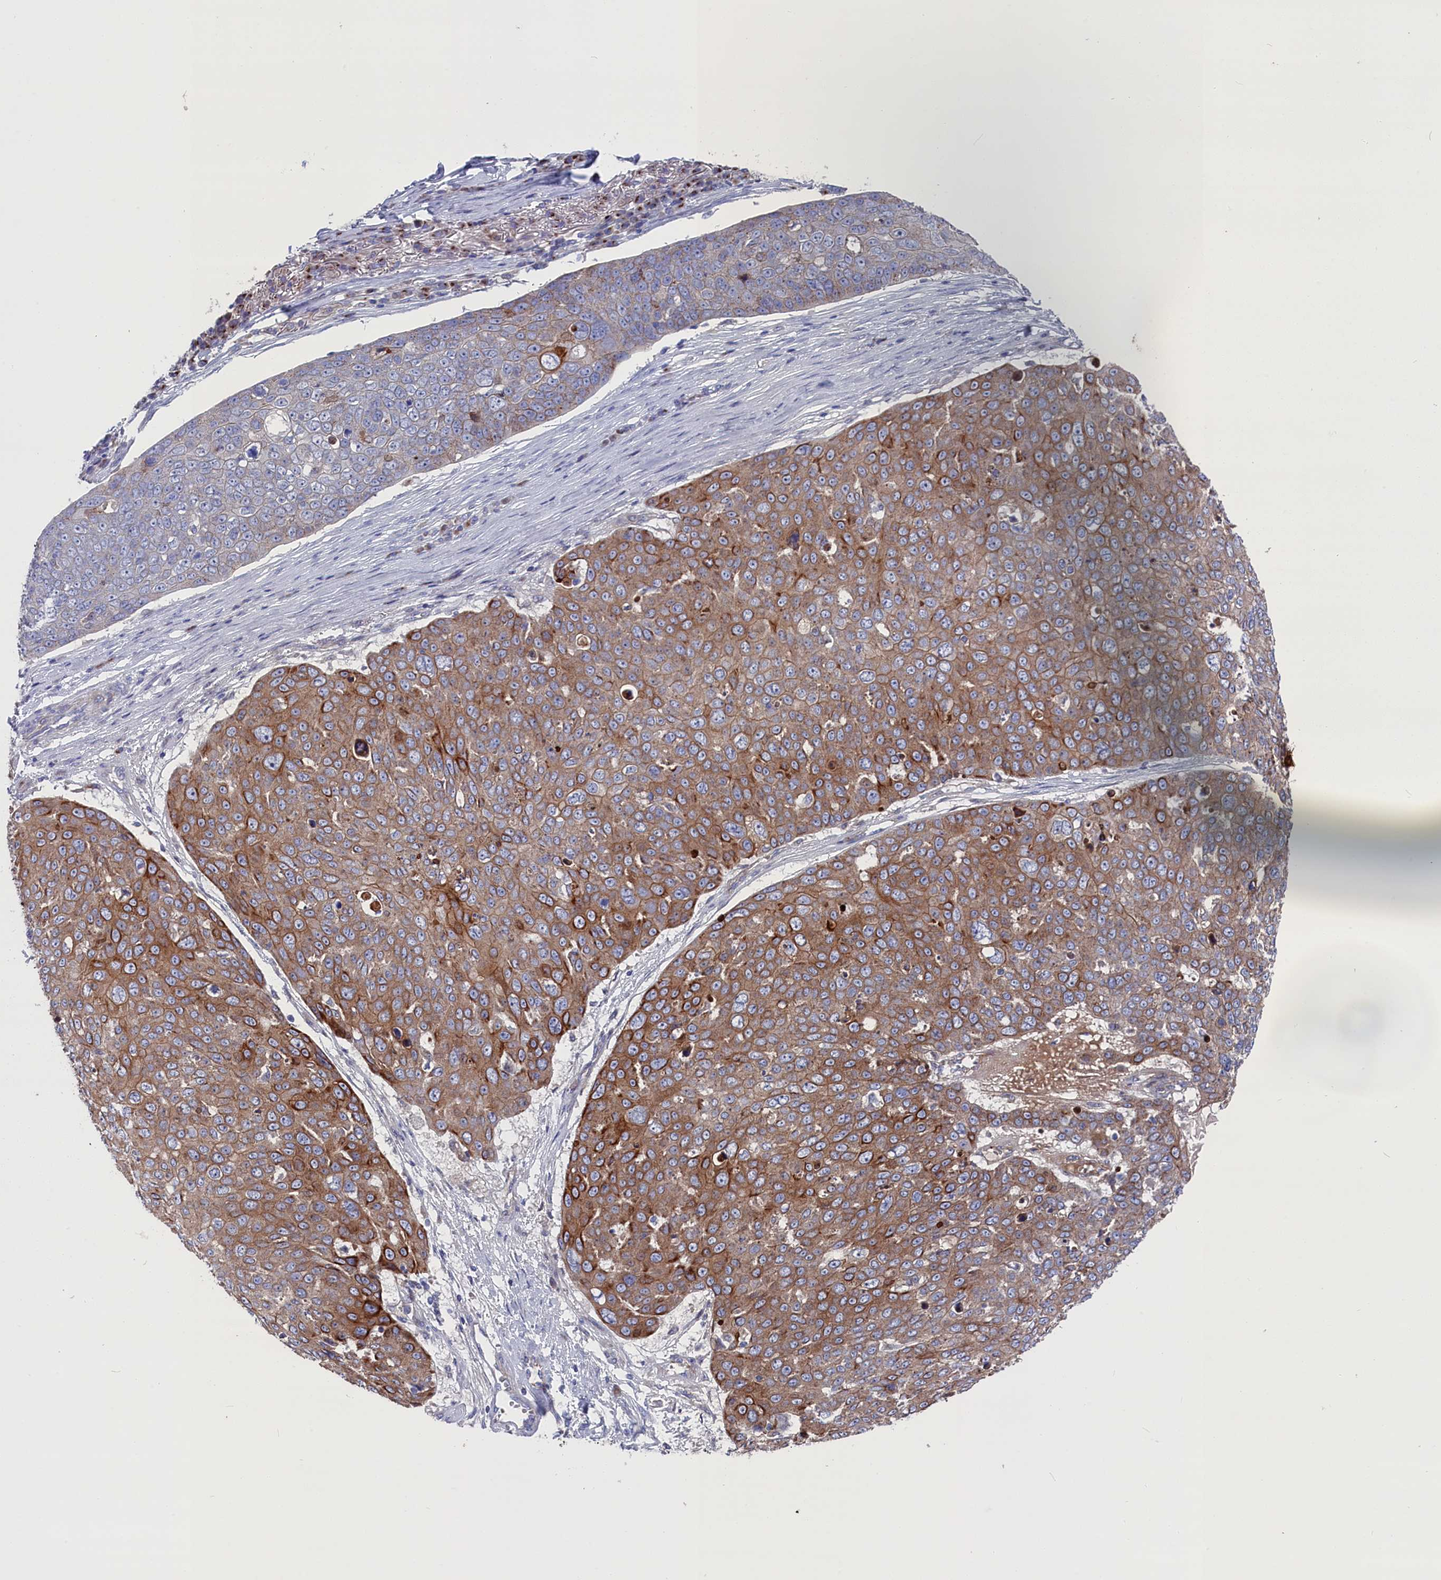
{"staining": {"intensity": "moderate", "quantity": "25%-75%", "location": "cytoplasmic/membranous"}, "tissue": "skin cancer", "cell_type": "Tumor cells", "image_type": "cancer", "snomed": [{"axis": "morphology", "description": "Squamous cell carcinoma, NOS"}, {"axis": "topography", "description": "Skin"}], "caption": "Immunohistochemistry (IHC) of human squamous cell carcinoma (skin) reveals medium levels of moderate cytoplasmic/membranous staining in approximately 25%-75% of tumor cells.", "gene": "GPR108", "patient": {"sex": "male", "age": 71}}